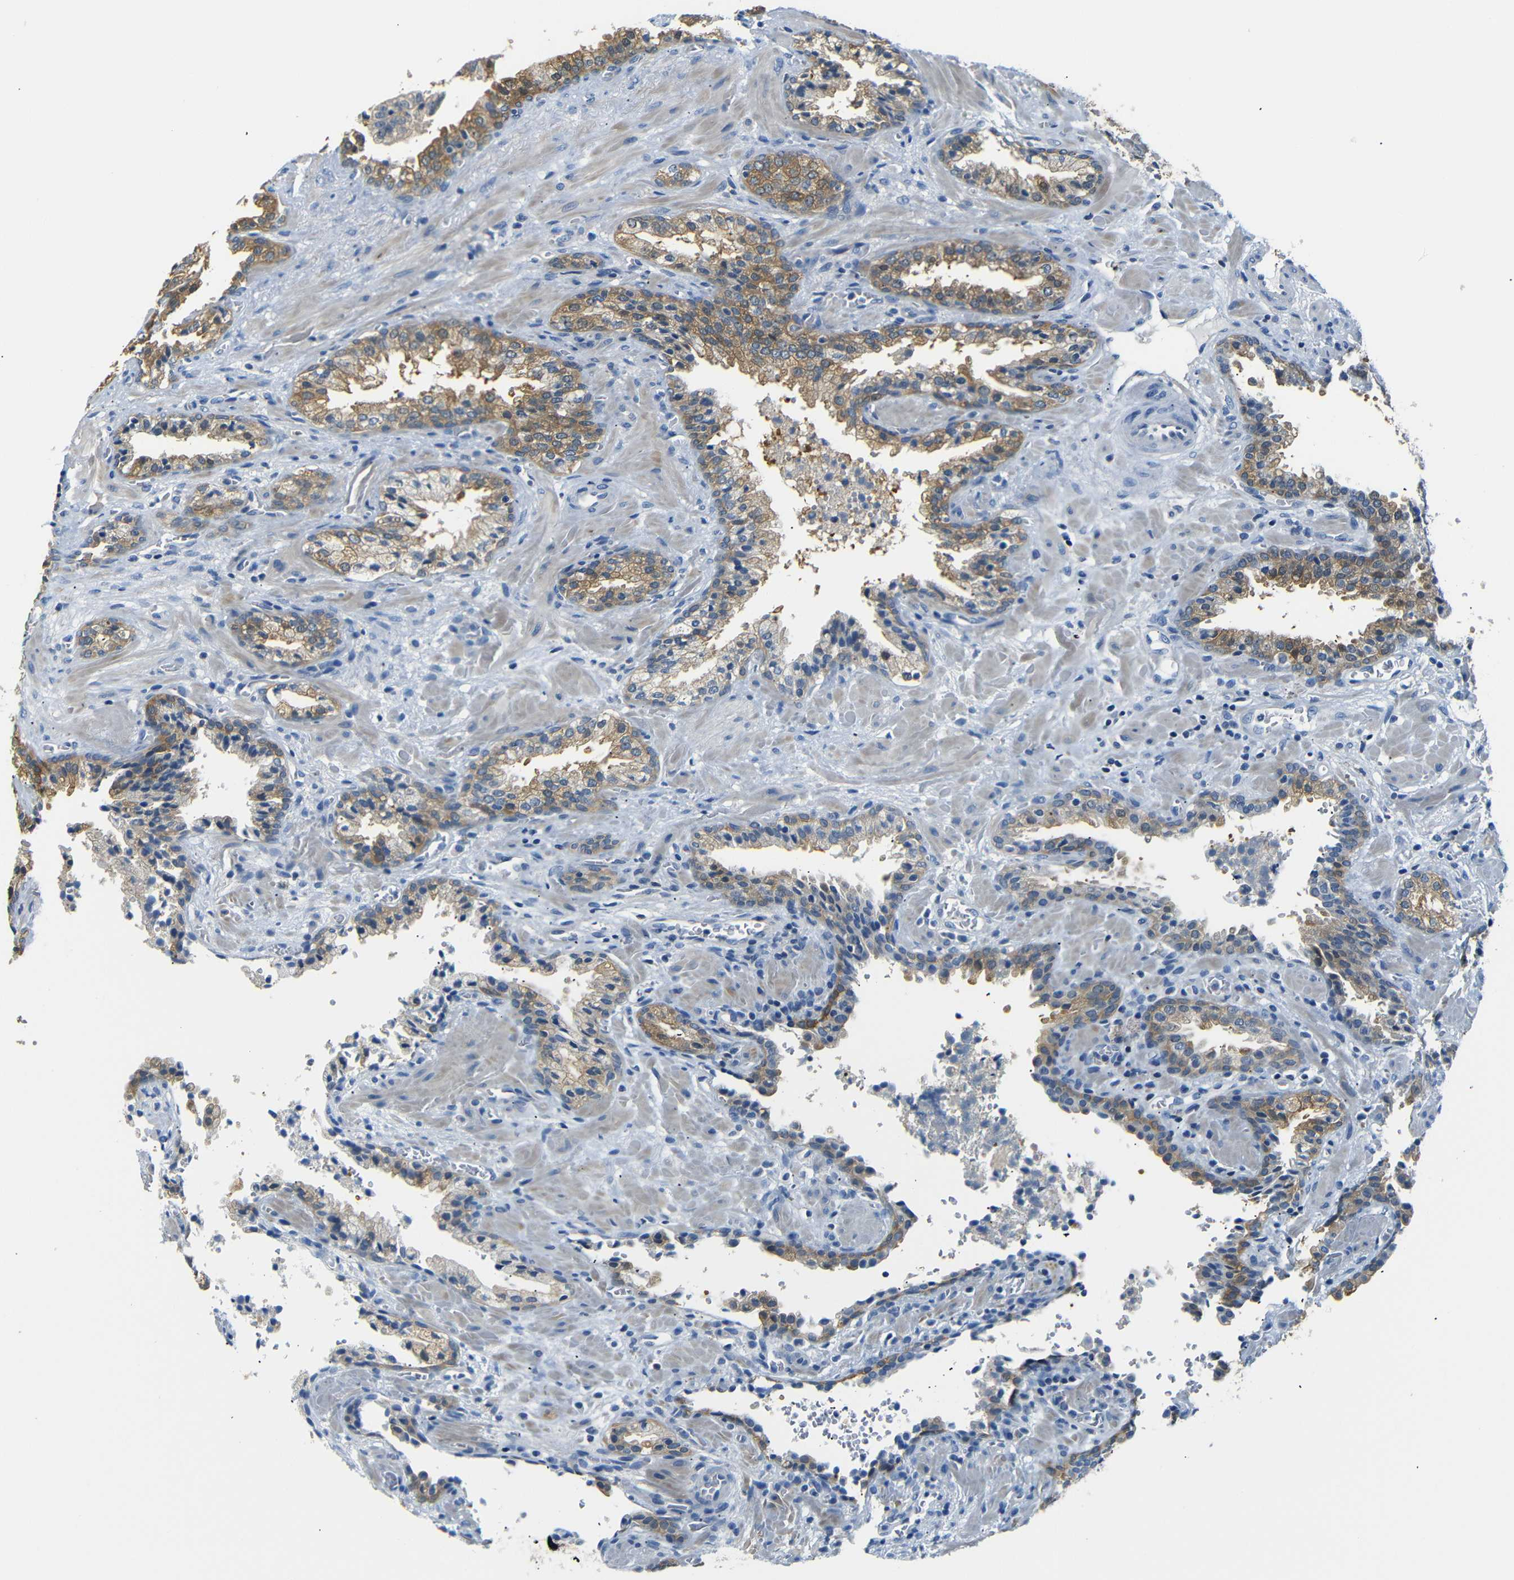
{"staining": {"intensity": "moderate", "quantity": "25%-75%", "location": "cytoplasmic/membranous"}, "tissue": "prostate cancer", "cell_type": "Tumor cells", "image_type": "cancer", "snomed": [{"axis": "morphology", "description": "Adenocarcinoma, High grade"}, {"axis": "topography", "description": "Prostate"}], "caption": "Human high-grade adenocarcinoma (prostate) stained with a protein marker shows moderate staining in tumor cells.", "gene": "SFN", "patient": {"sex": "male", "age": 58}}